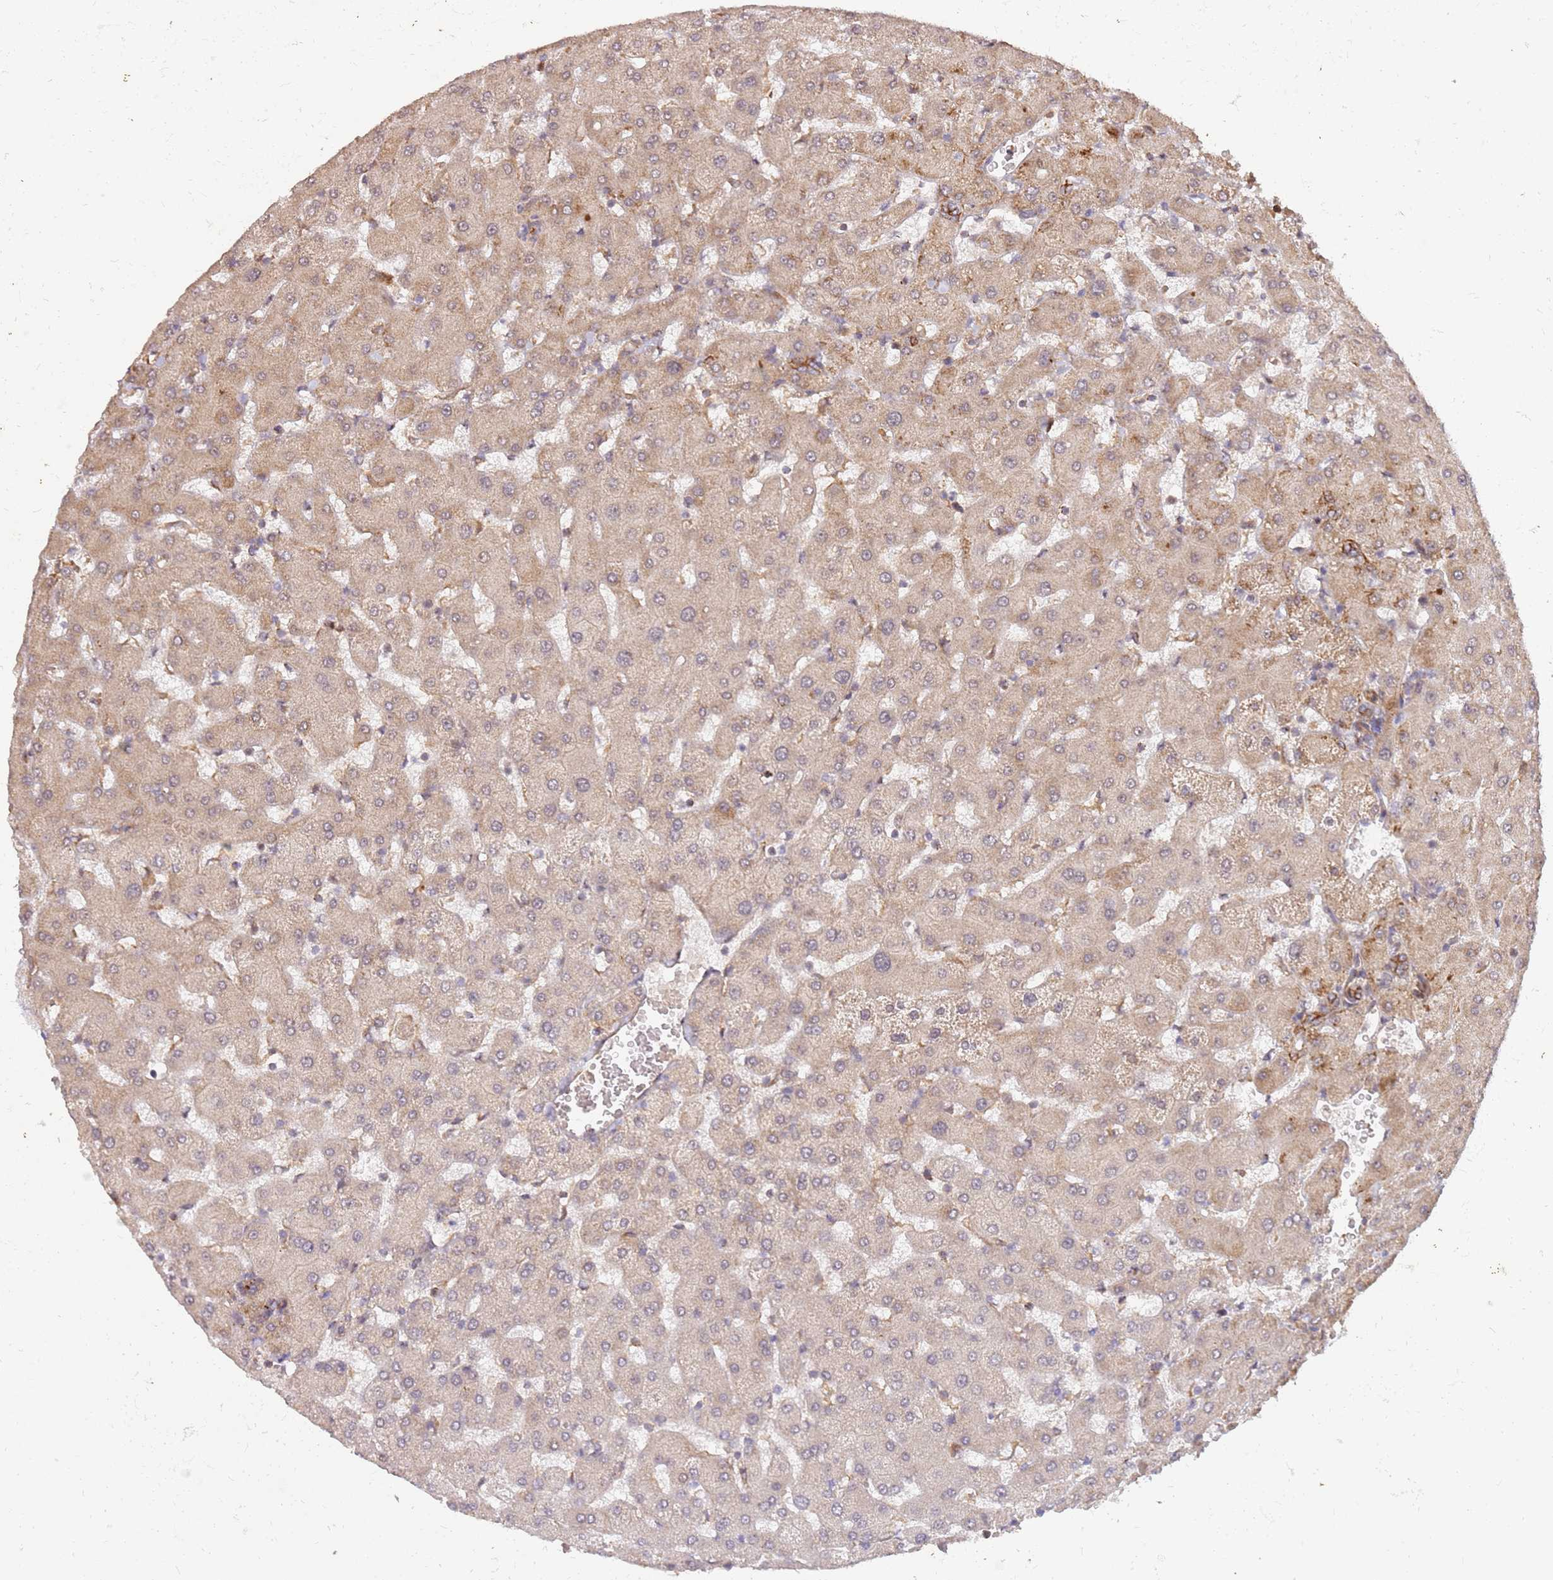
{"staining": {"intensity": "weak", "quantity": "25%-75%", "location": "cytoplasmic/membranous"}, "tissue": "liver", "cell_type": "Cholangiocytes", "image_type": "normal", "snomed": [{"axis": "morphology", "description": "Normal tissue, NOS"}, {"axis": "topography", "description": "Liver"}], "caption": "IHC (DAB) staining of unremarkable liver demonstrates weak cytoplasmic/membranous protein expression in about 25%-75% of cholangiocytes.", "gene": "ST18", "patient": {"sex": "female", "age": 63}}